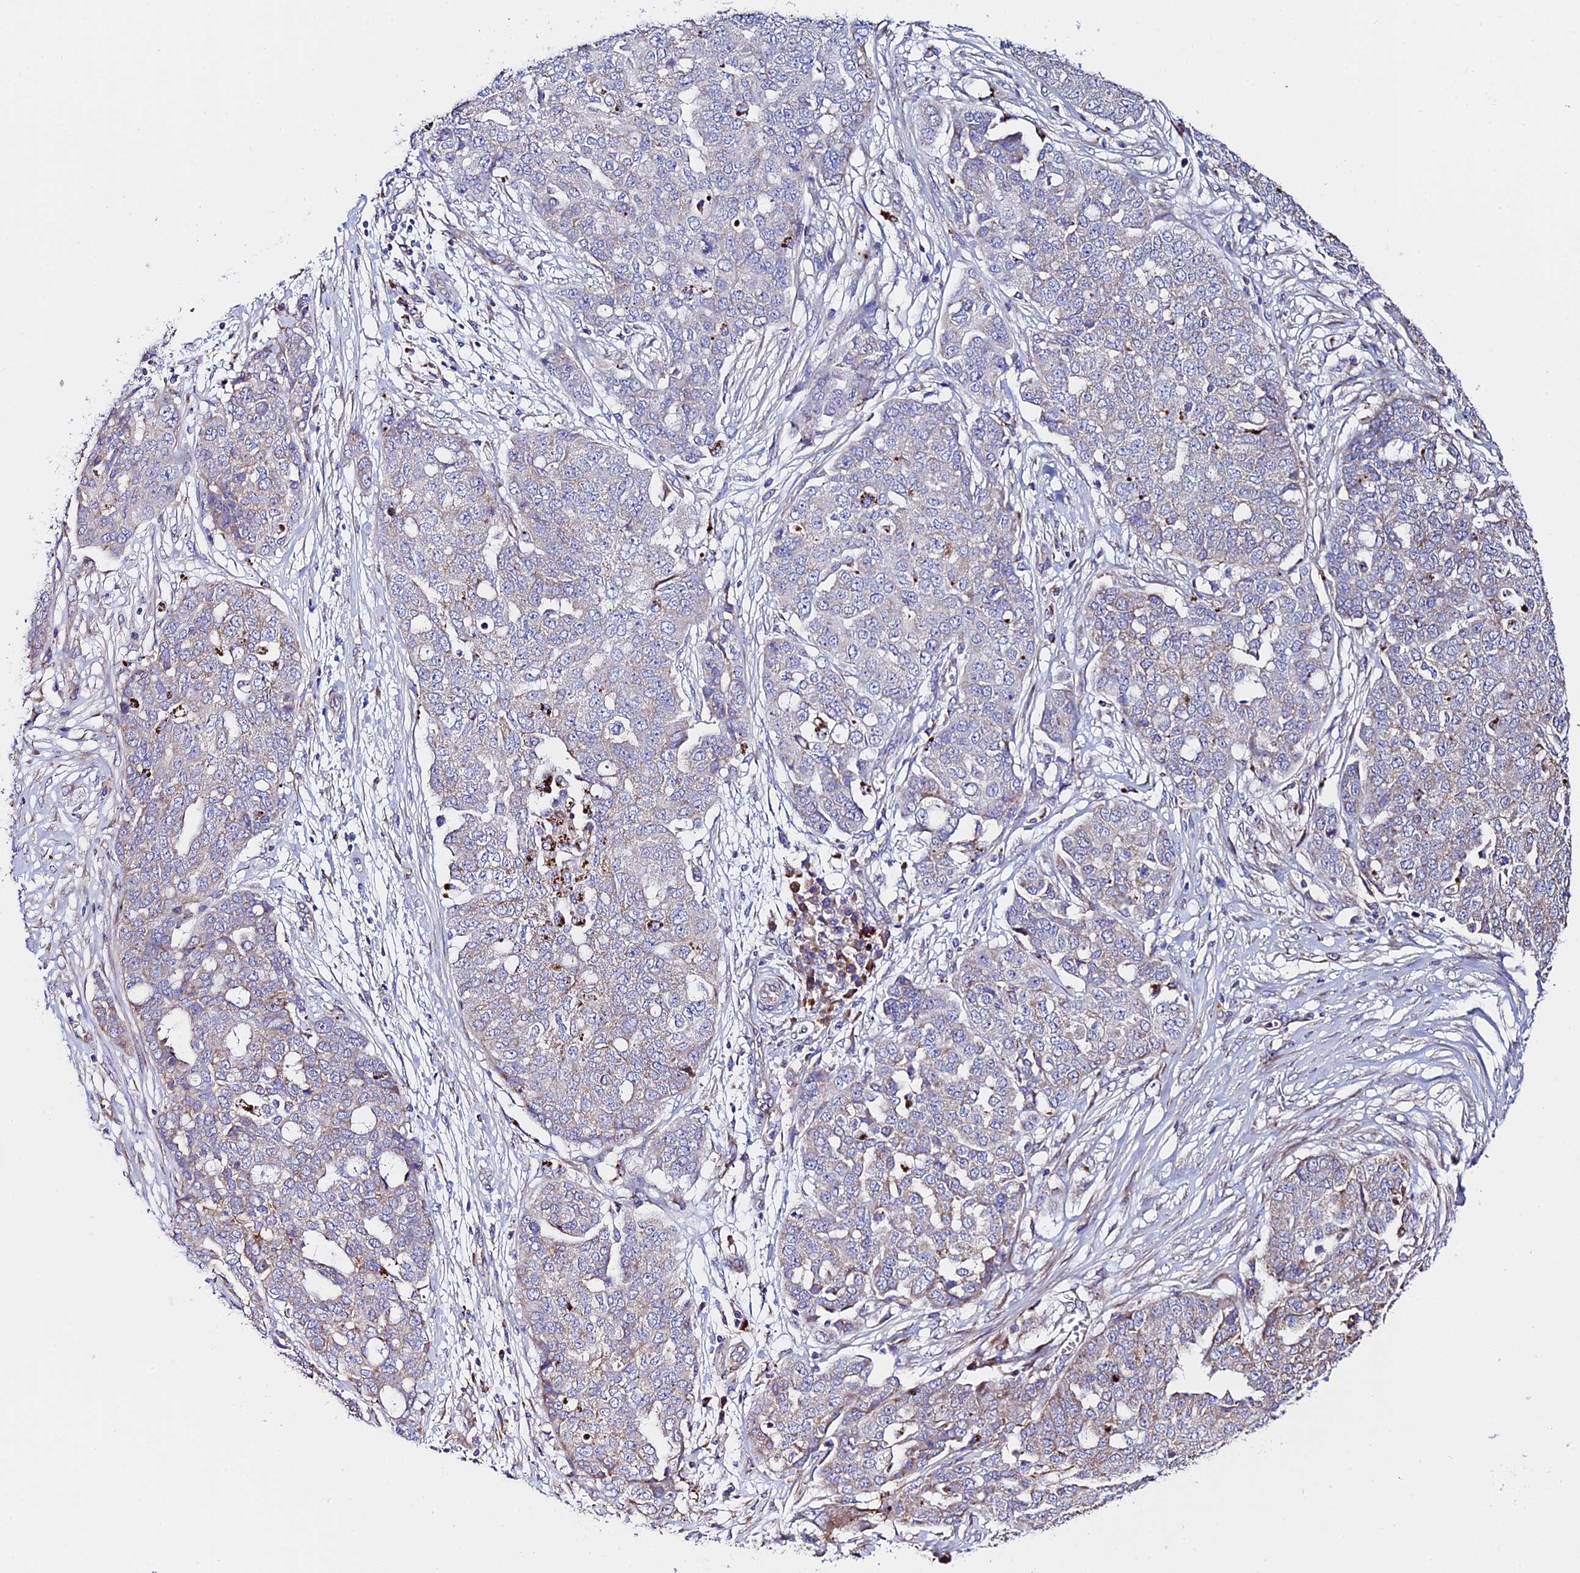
{"staining": {"intensity": "weak", "quantity": "<25%", "location": "cytoplasmic/membranous"}, "tissue": "ovarian cancer", "cell_type": "Tumor cells", "image_type": "cancer", "snomed": [{"axis": "morphology", "description": "Cystadenocarcinoma, serous, NOS"}, {"axis": "topography", "description": "Soft tissue"}, {"axis": "topography", "description": "Ovary"}], "caption": "This histopathology image is of ovarian cancer stained with IHC to label a protein in brown with the nuclei are counter-stained blue. There is no positivity in tumor cells.", "gene": "VPS13C", "patient": {"sex": "female", "age": 57}}